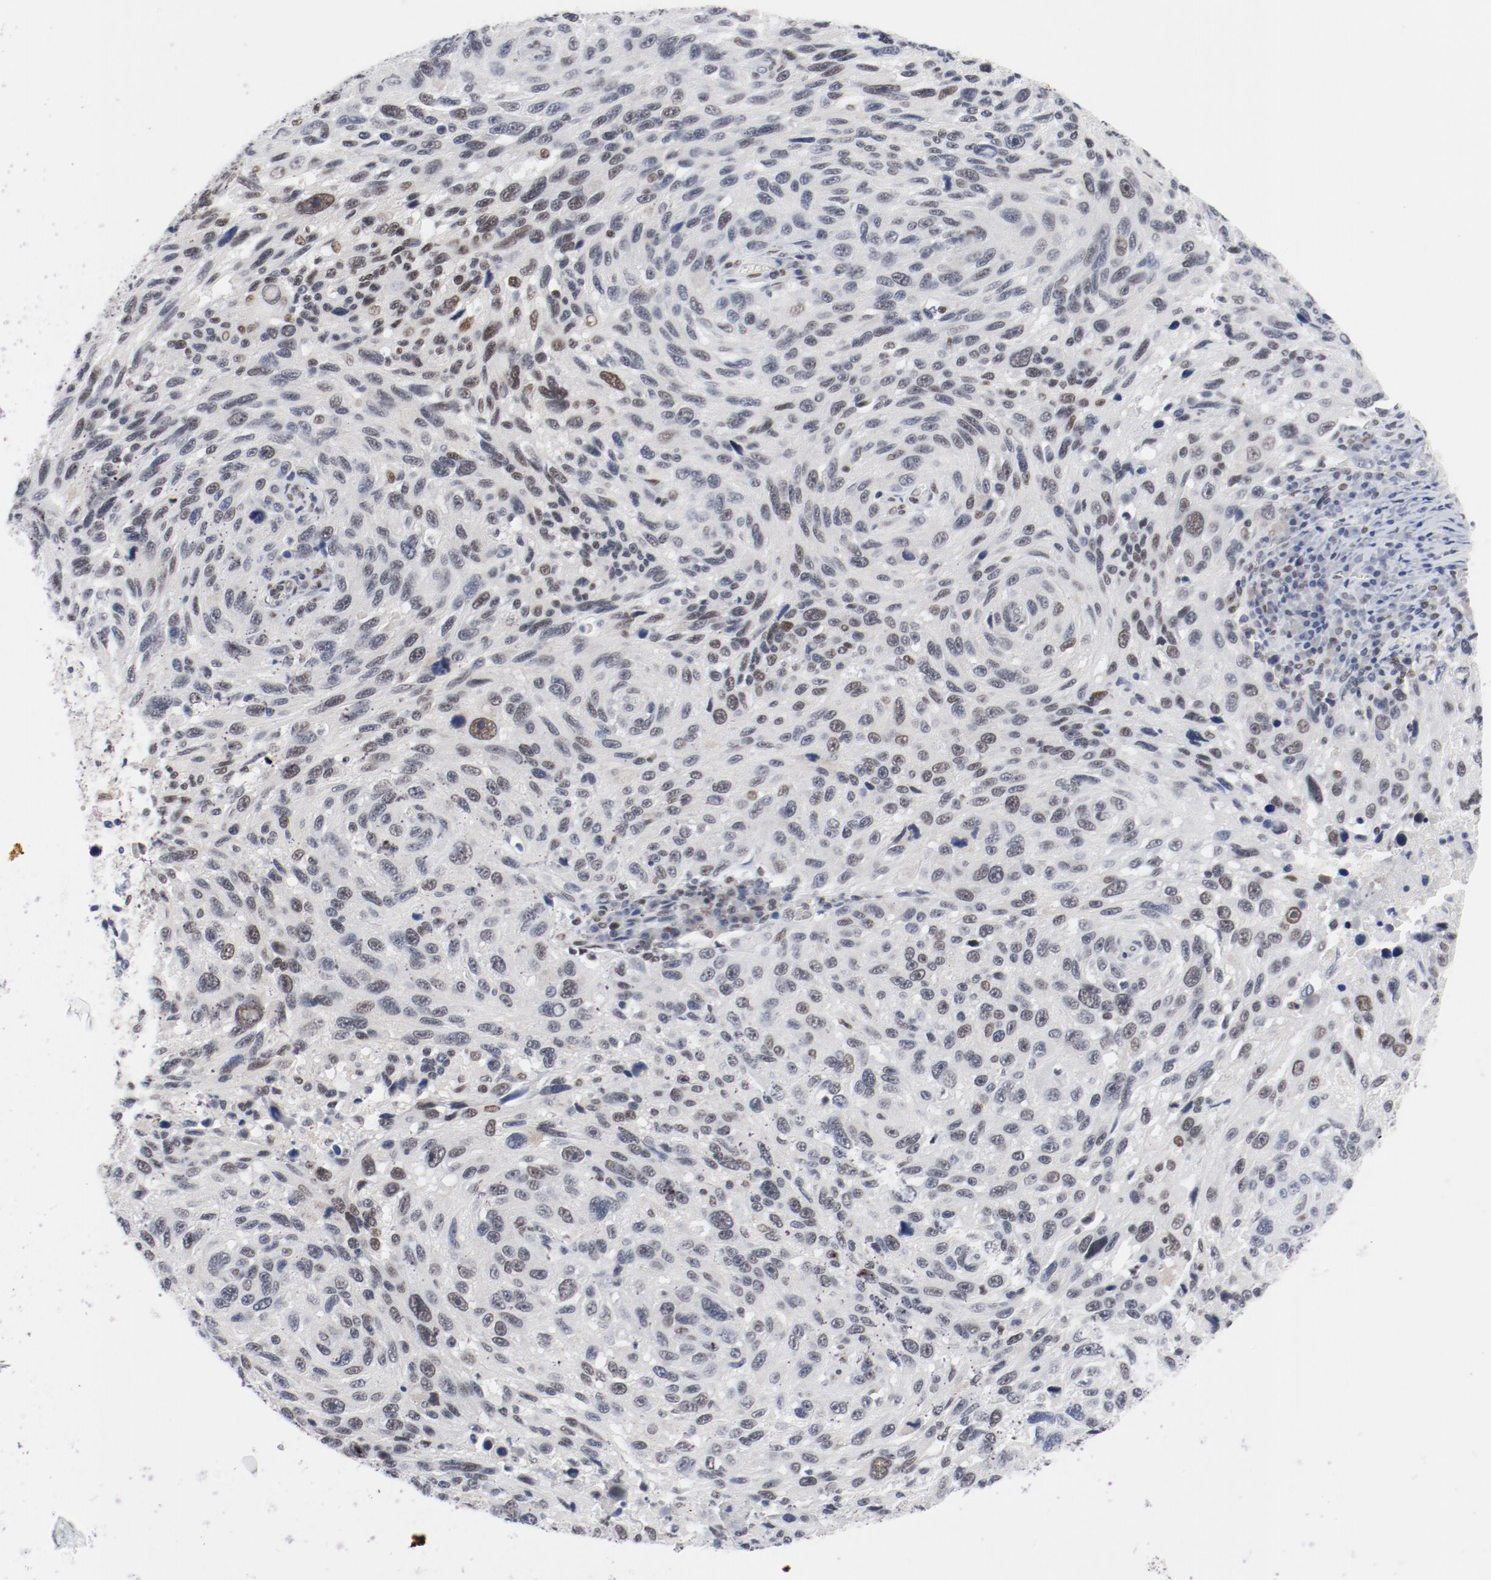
{"staining": {"intensity": "moderate", "quantity": ">75%", "location": "nuclear"}, "tissue": "melanoma", "cell_type": "Tumor cells", "image_type": "cancer", "snomed": [{"axis": "morphology", "description": "Malignant melanoma, NOS"}, {"axis": "topography", "description": "Skin"}], "caption": "A brown stain shows moderate nuclear expression of a protein in melanoma tumor cells.", "gene": "ARNT", "patient": {"sex": "male", "age": 53}}